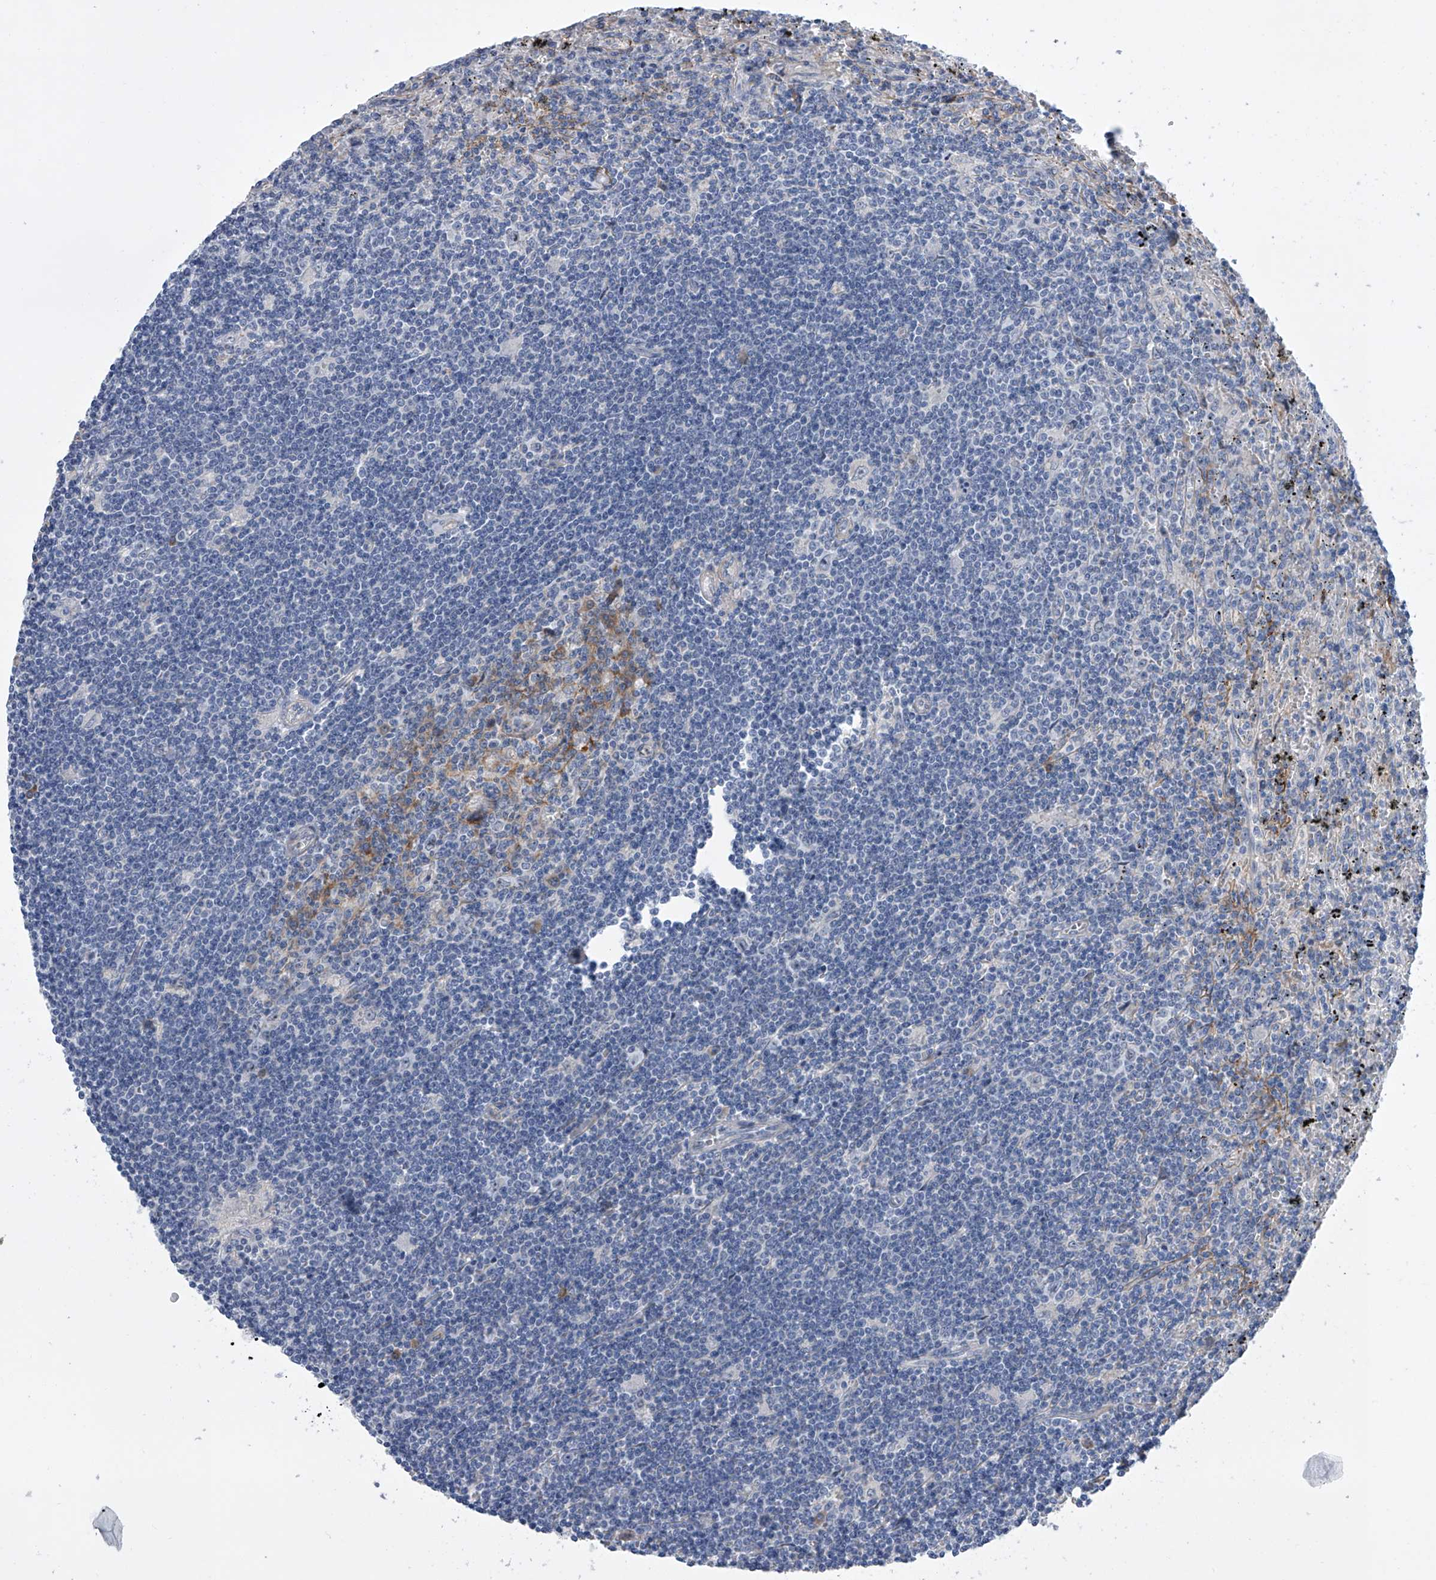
{"staining": {"intensity": "negative", "quantity": "none", "location": "none"}, "tissue": "lymphoma", "cell_type": "Tumor cells", "image_type": "cancer", "snomed": [{"axis": "morphology", "description": "Malignant lymphoma, non-Hodgkin's type, Low grade"}, {"axis": "topography", "description": "Spleen"}], "caption": "This is an immunohistochemistry histopathology image of human malignant lymphoma, non-Hodgkin's type (low-grade). There is no staining in tumor cells.", "gene": "ALG14", "patient": {"sex": "male", "age": 76}}